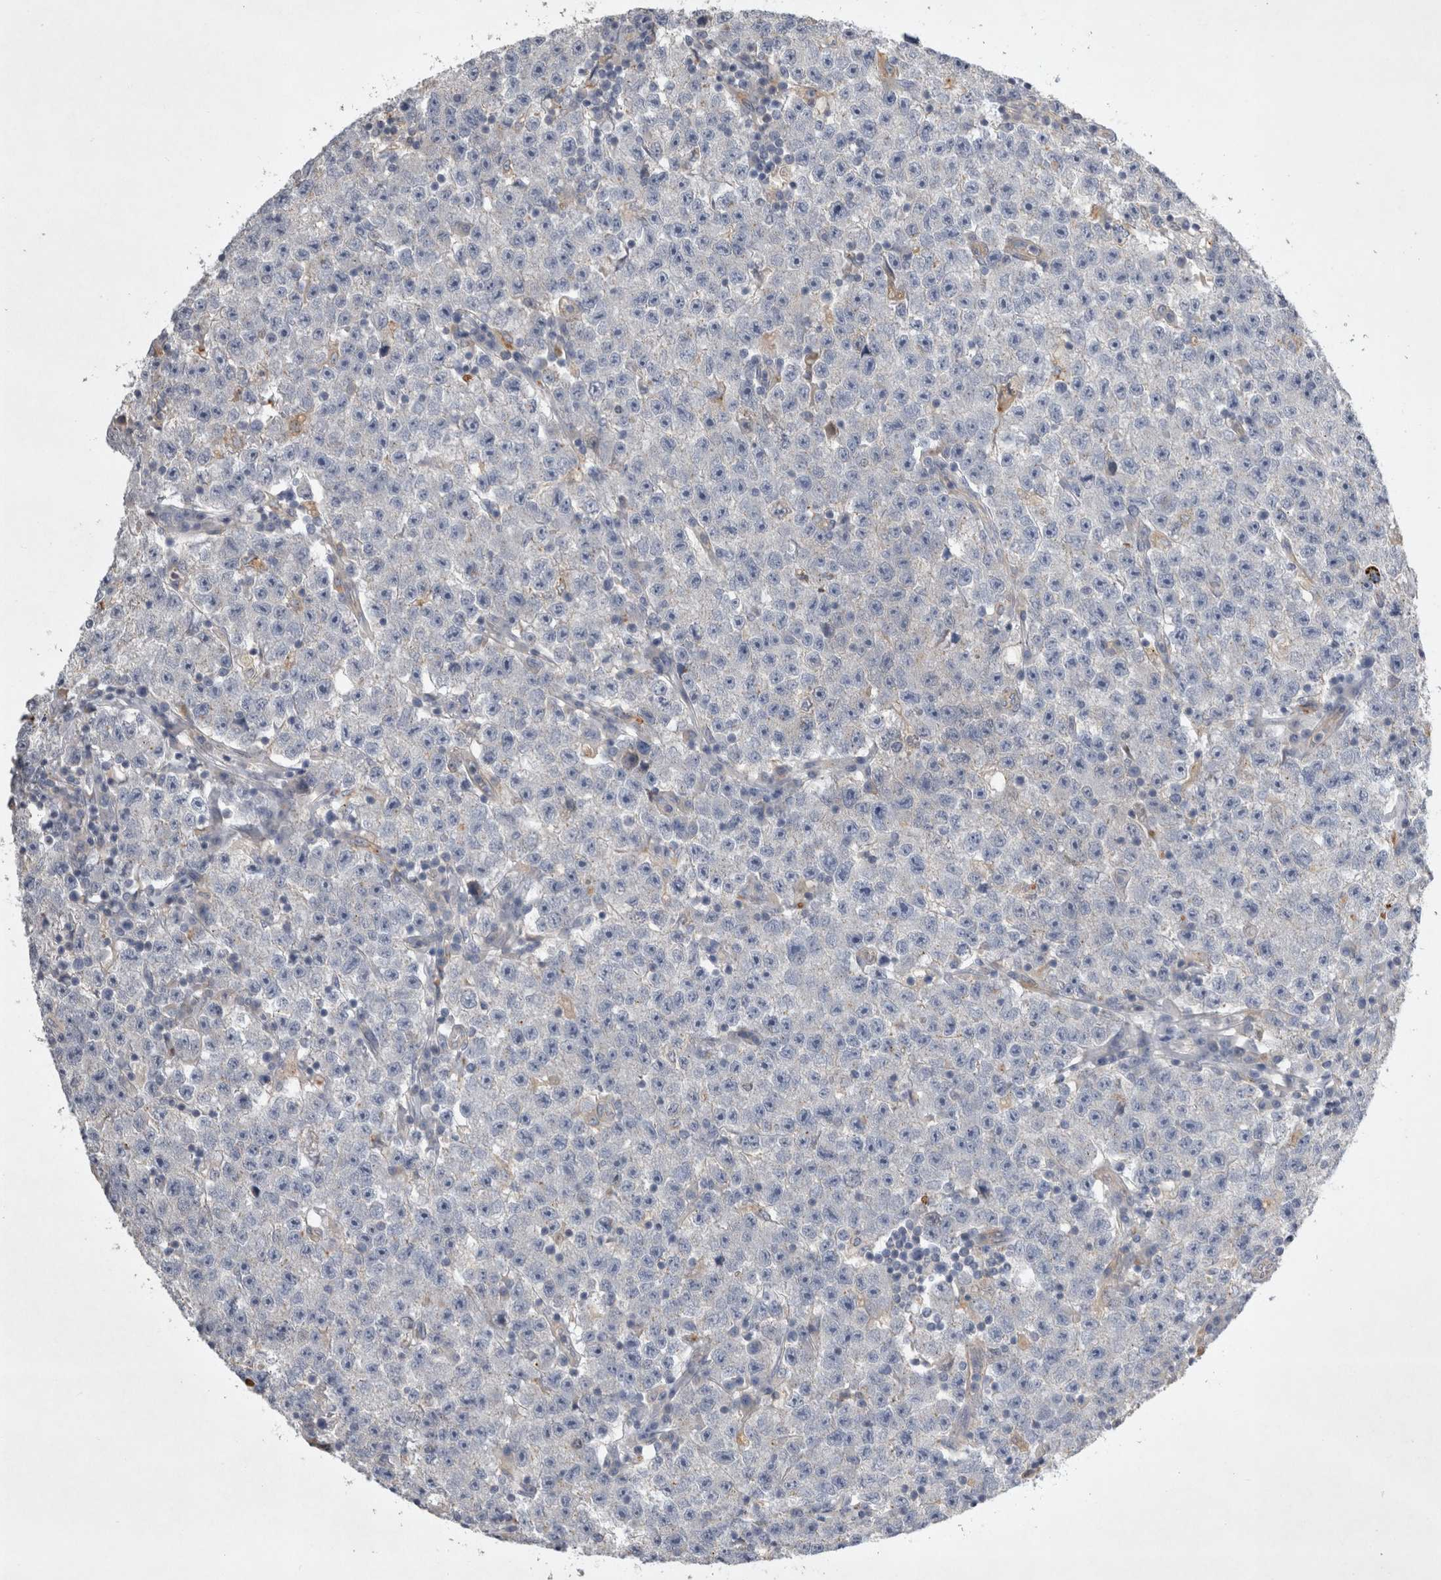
{"staining": {"intensity": "negative", "quantity": "none", "location": "none"}, "tissue": "testis cancer", "cell_type": "Tumor cells", "image_type": "cancer", "snomed": [{"axis": "morphology", "description": "Seminoma, NOS"}, {"axis": "topography", "description": "Testis"}], "caption": "This photomicrograph is of seminoma (testis) stained with IHC to label a protein in brown with the nuclei are counter-stained blue. There is no expression in tumor cells. The staining is performed using DAB (3,3'-diaminobenzidine) brown chromogen with nuclei counter-stained in using hematoxylin.", "gene": "STRADB", "patient": {"sex": "male", "age": 22}}